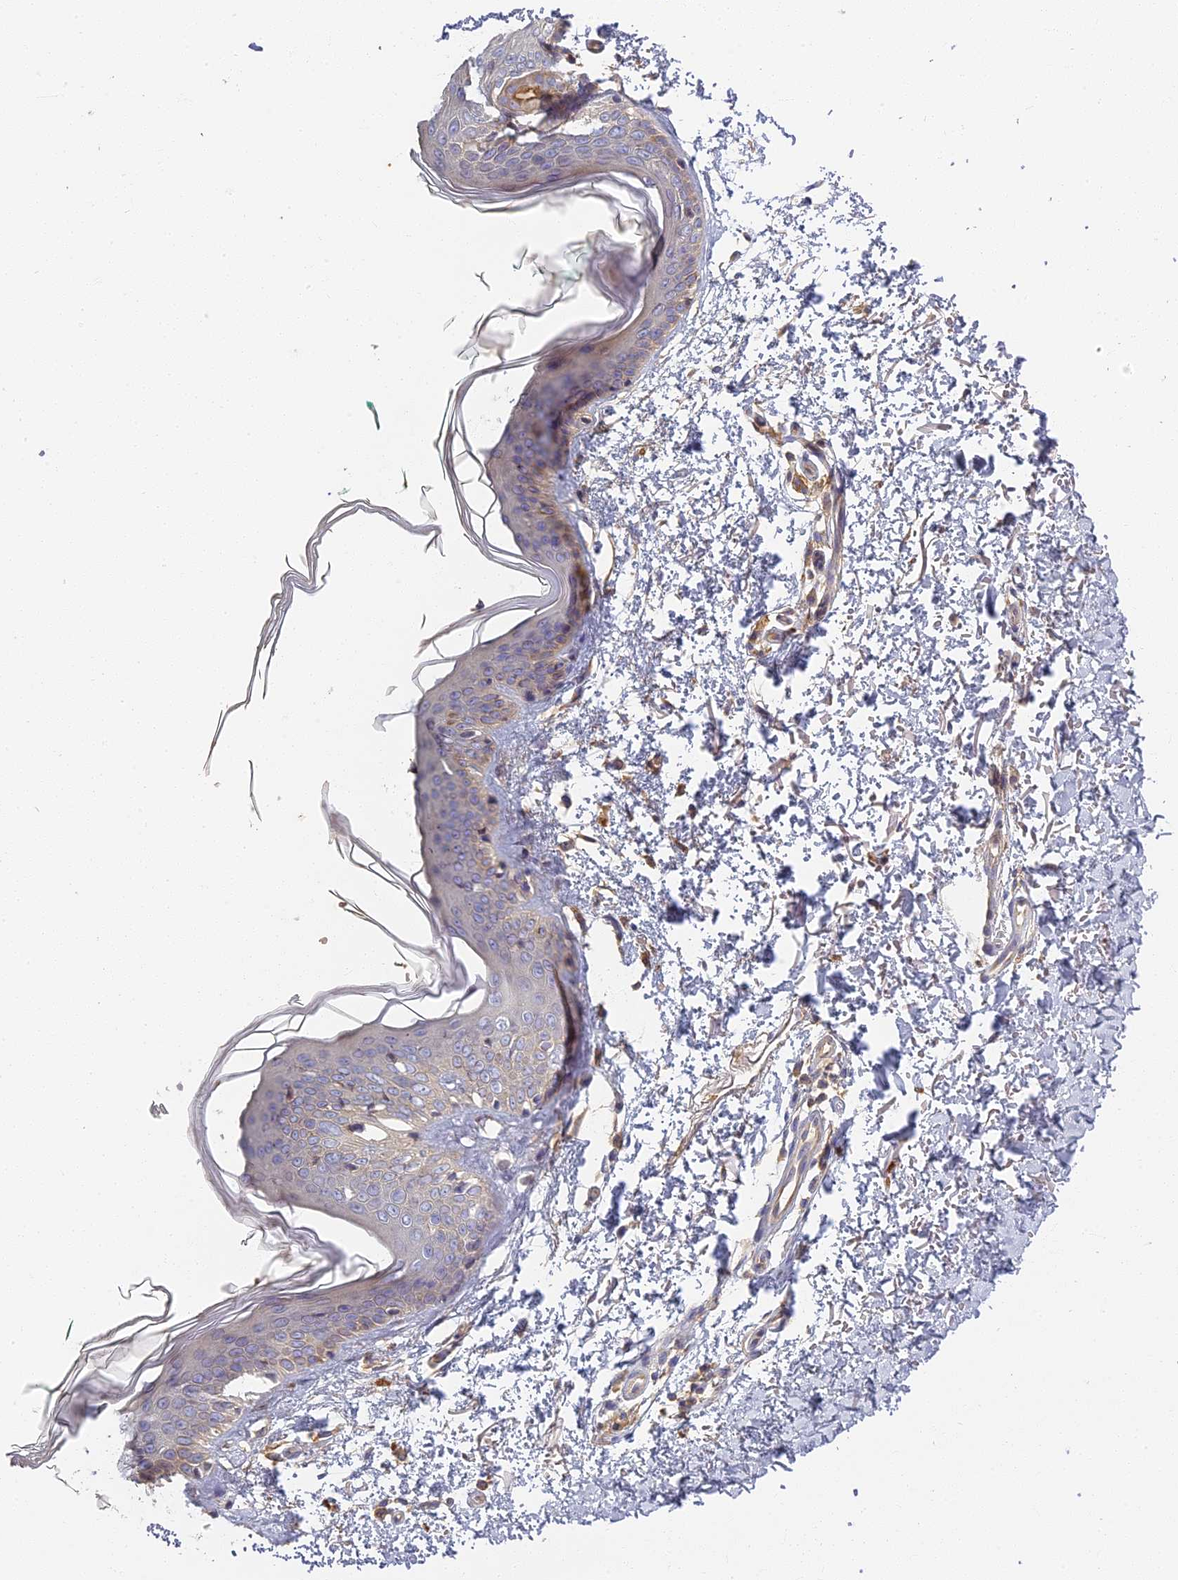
{"staining": {"intensity": "weak", "quantity": ">75%", "location": "cytoplasmic/membranous"}, "tissue": "skin", "cell_type": "Fibroblasts", "image_type": "normal", "snomed": [{"axis": "morphology", "description": "Normal tissue, NOS"}, {"axis": "topography", "description": "Skin"}], "caption": "An immunohistochemistry micrograph of normal tissue is shown. Protein staining in brown labels weak cytoplasmic/membranous positivity in skin within fibroblasts. Using DAB (brown) and hematoxylin (blue) stains, captured at high magnification using brightfield microscopy.", "gene": "AP4E1", "patient": {"sex": "male", "age": 66}}